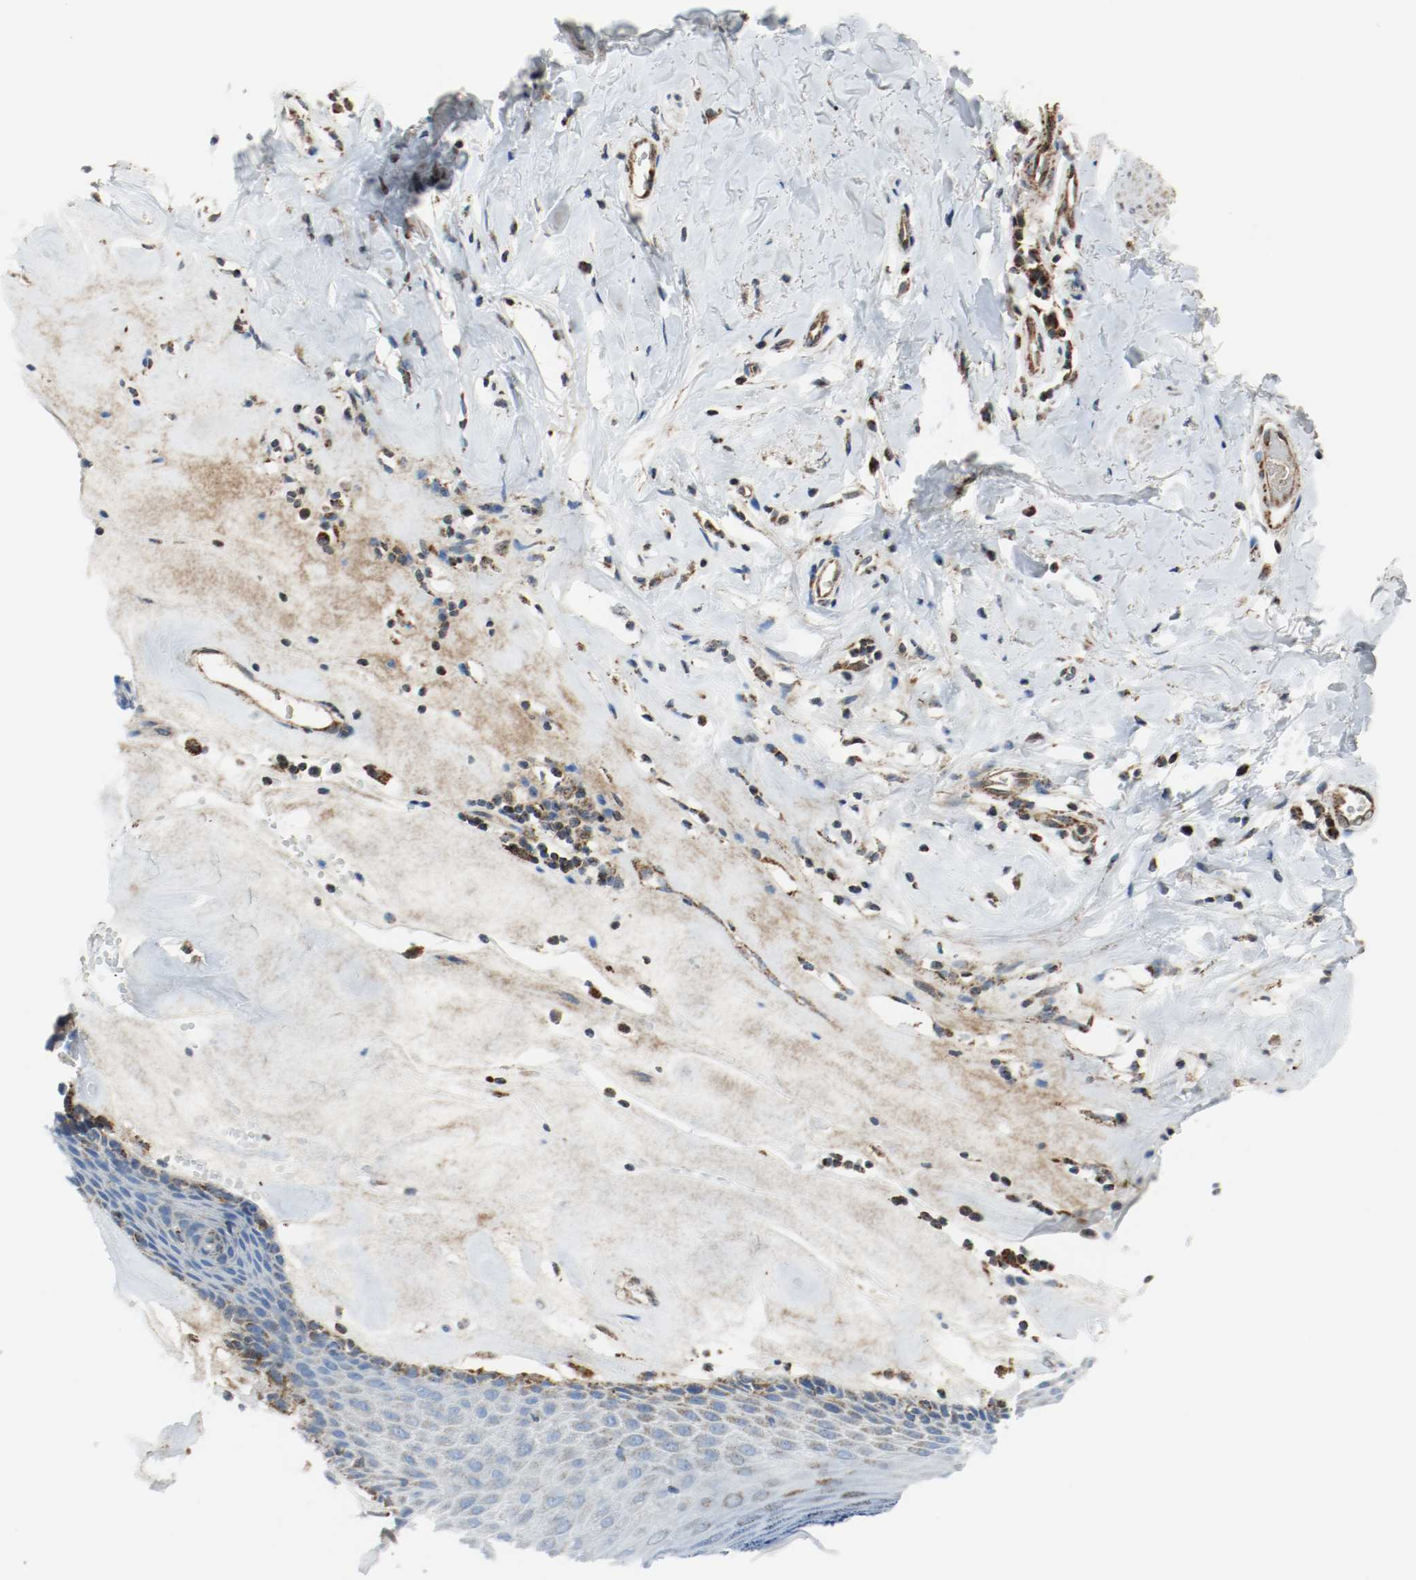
{"staining": {"intensity": "strong", "quantity": "25%-75%", "location": "cytoplasmic/membranous"}, "tissue": "skin", "cell_type": "Epidermal cells", "image_type": "normal", "snomed": [{"axis": "morphology", "description": "Normal tissue, NOS"}, {"axis": "morphology", "description": "Inflammation, NOS"}, {"axis": "topography", "description": "Vulva"}], "caption": "Protein analysis of benign skin displays strong cytoplasmic/membranous staining in about 25%-75% of epidermal cells.", "gene": "TXNRD1", "patient": {"sex": "female", "age": 84}}